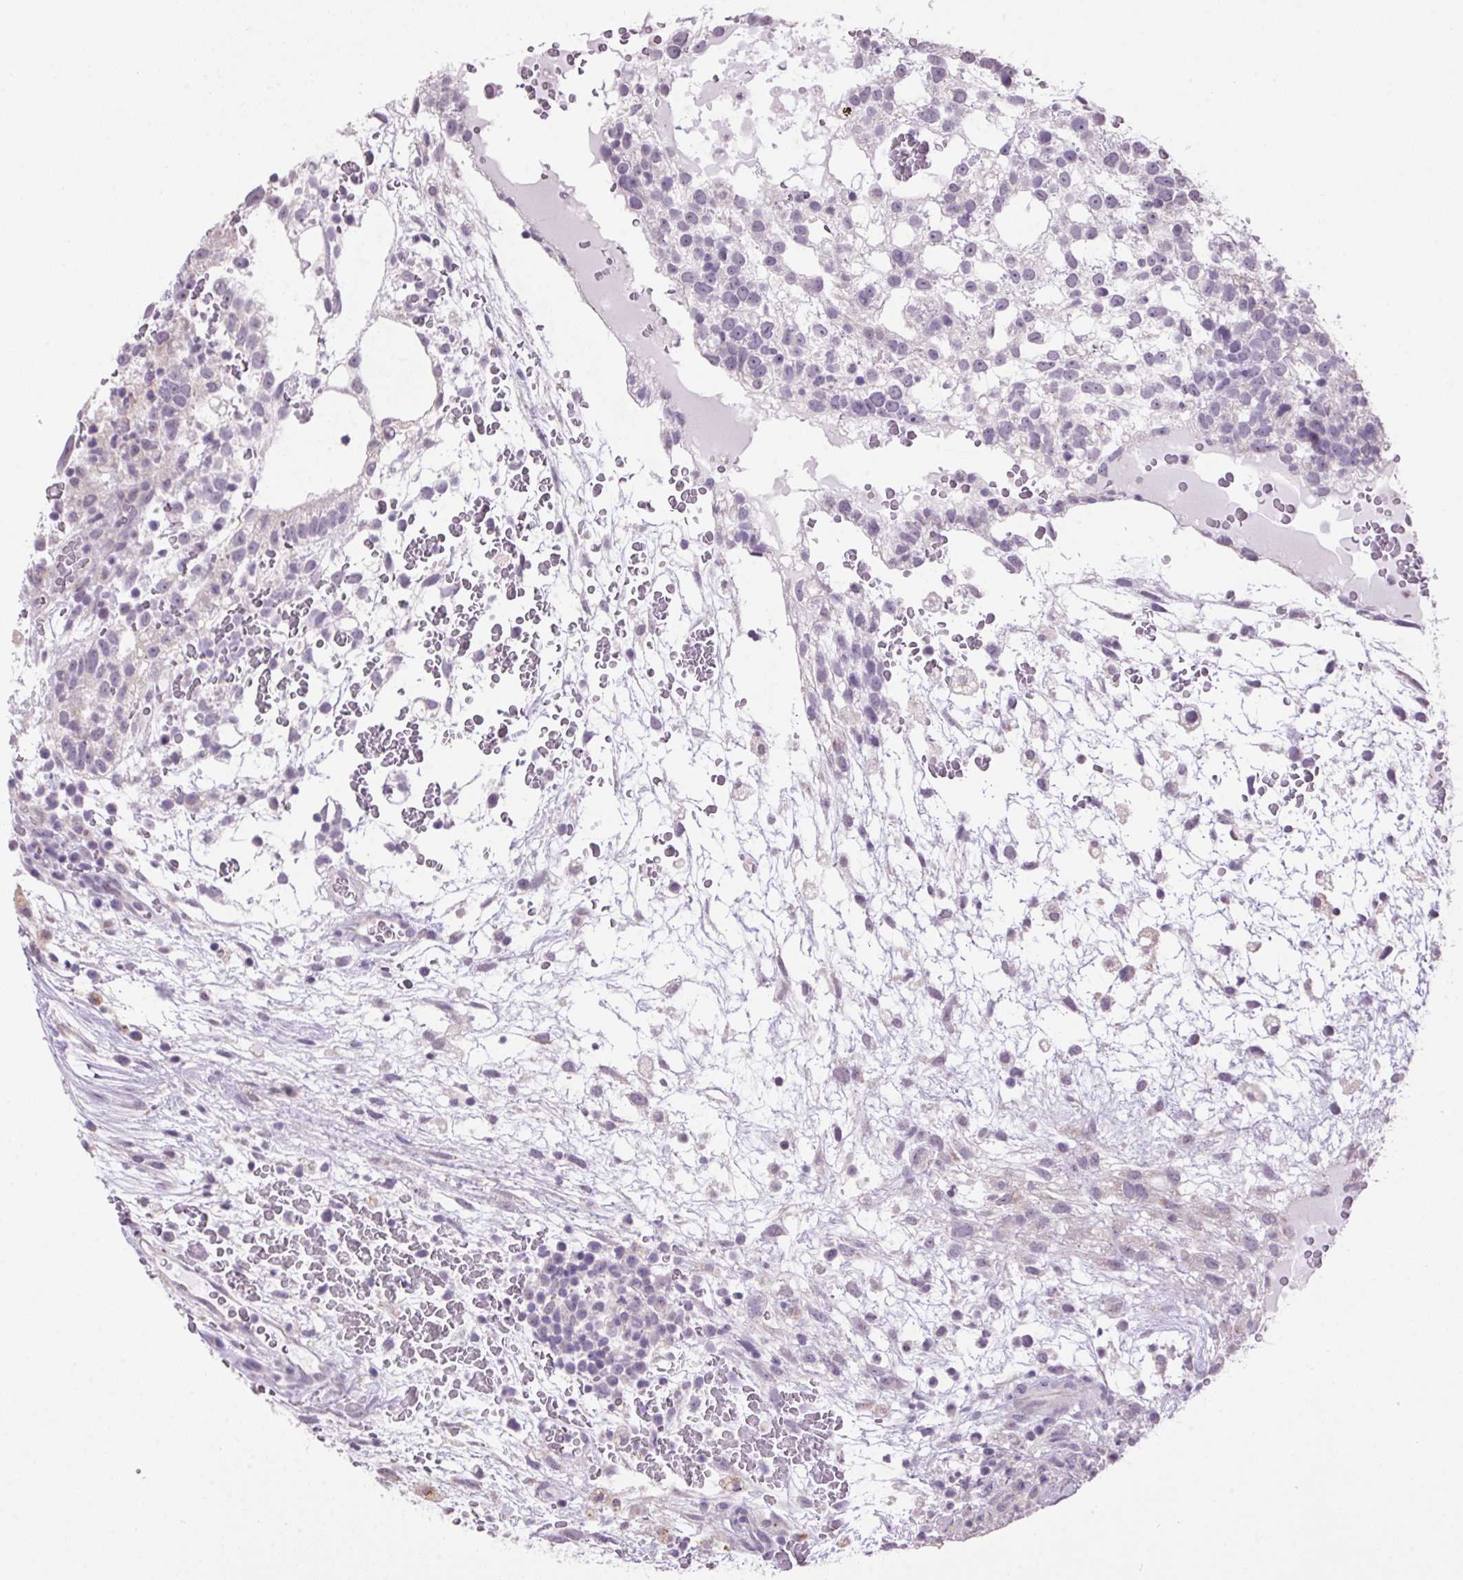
{"staining": {"intensity": "negative", "quantity": "none", "location": "none"}, "tissue": "testis cancer", "cell_type": "Tumor cells", "image_type": "cancer", "snomed": [{"axis": "morphology", "description": "Normal tissue, NOS"}, {"axis": "morphology", "description": "Carcinoma, Embryonal, NOS"}, {"axis": "topography", "description": "Testis"}], "caption": "Immunohistochemistry image of neoplastic tissue: human embryonal carcinoma (testis) stained with DAB reveals no significant protein positivity in tumor cells.", "gene": "VWA3B", "patient": {"sex": "male", "age": 32}}